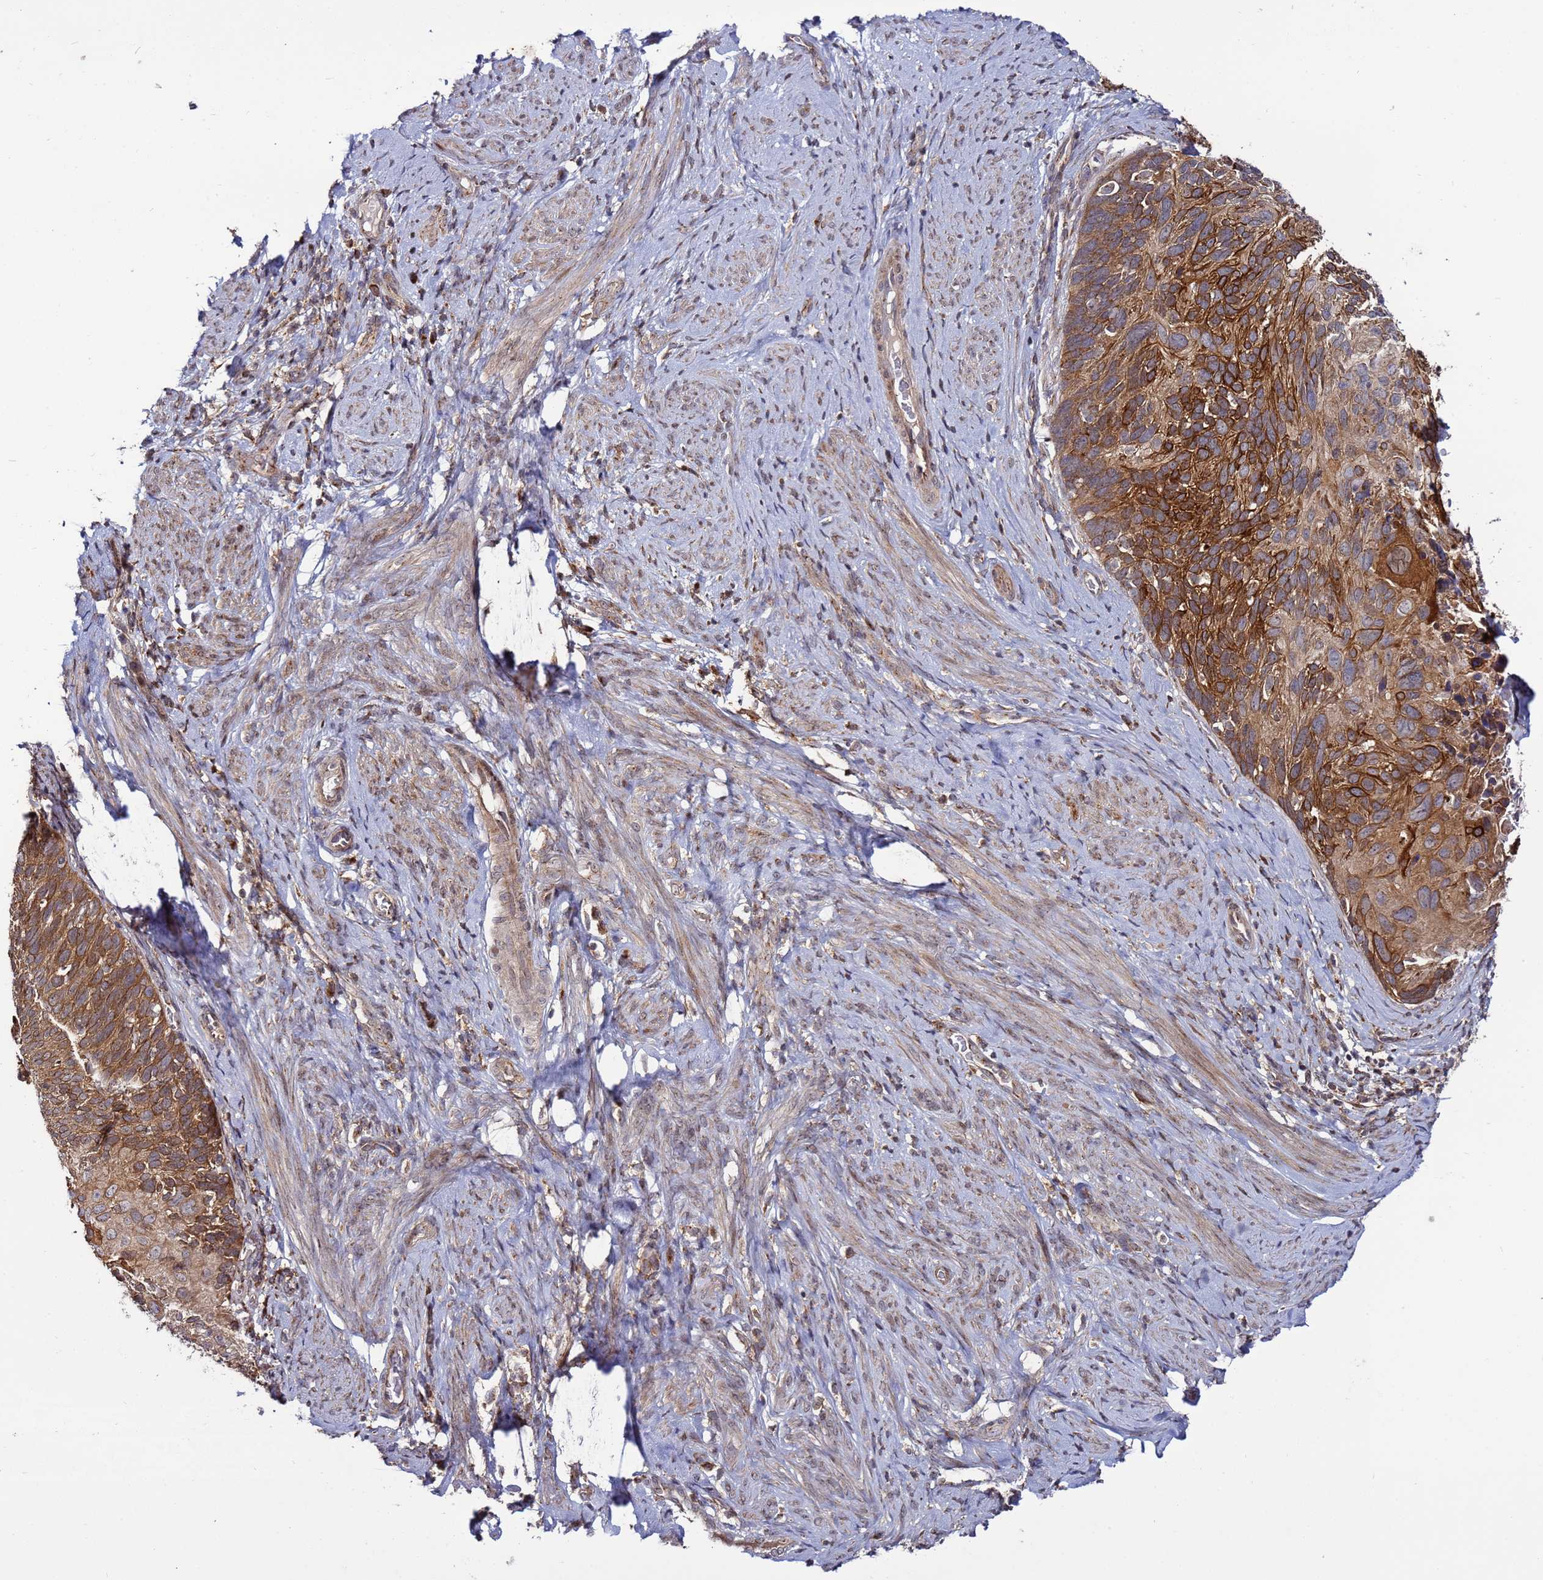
{"staining": {"intensity": "moderate", "quantity": ">75%", "location": "cytoplasmic/membranous"}, "tissue": "cervical cancer", "cell_type": "Tumor cells", "image_type": "cancer", "snomed": [{"axis": "morphology", "description": "Squamous cell carcinoma, NOS"}, {"axis": "topography", "description": "Cervix"}], "caption": "Immunohistochemical staining of human cervical squamous cell carcinoma reveals medium levels of moderate cytoplasmic/membranous protein positivity in approximately >75% of tumor cells.", "gene": "TMEM176B", "patient": {"sex": "female", "age": 80}}